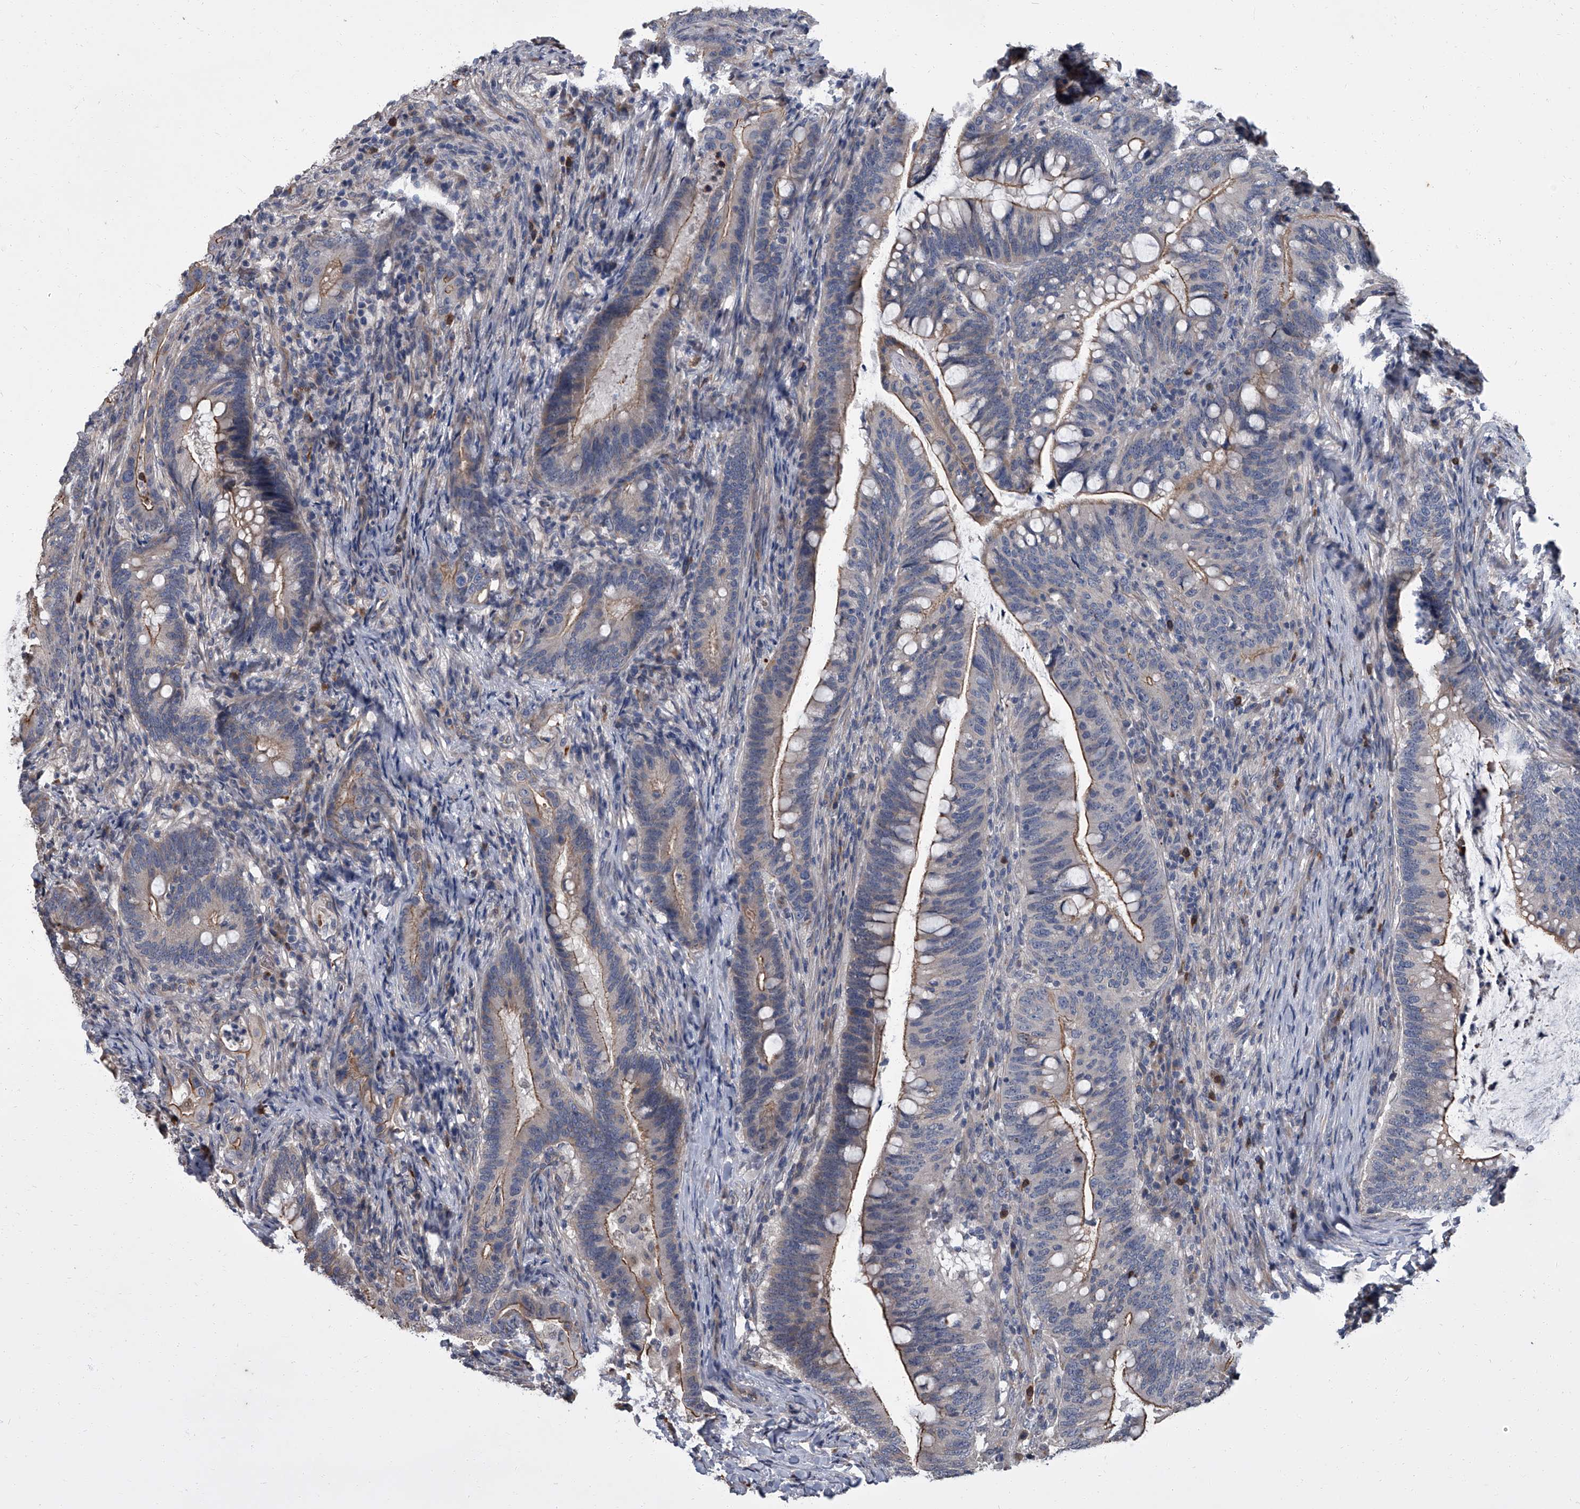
{"staining": {"intensity": "moderate", "quantity": "<25%", "location": "cytoplasmic/membranous"}, "tissue": "colorectal cancer", "cell_type": "Tumor cells", "image_type": "cancer", "snomed": [{"axis": "morphology", "description": "Adenocarcinoma, NOS"}, {"axis": "topography", "description": "Colon"}], "caption": "This photomicrograph shows IHC staining of human colorectal cancer (adenocarcinoma), with low moderate cytoplasmic/membranous staining in approximately <25% of tumor cells.", "gene": "SIRT4", "patient": {"sex": "female", "age": 66}}